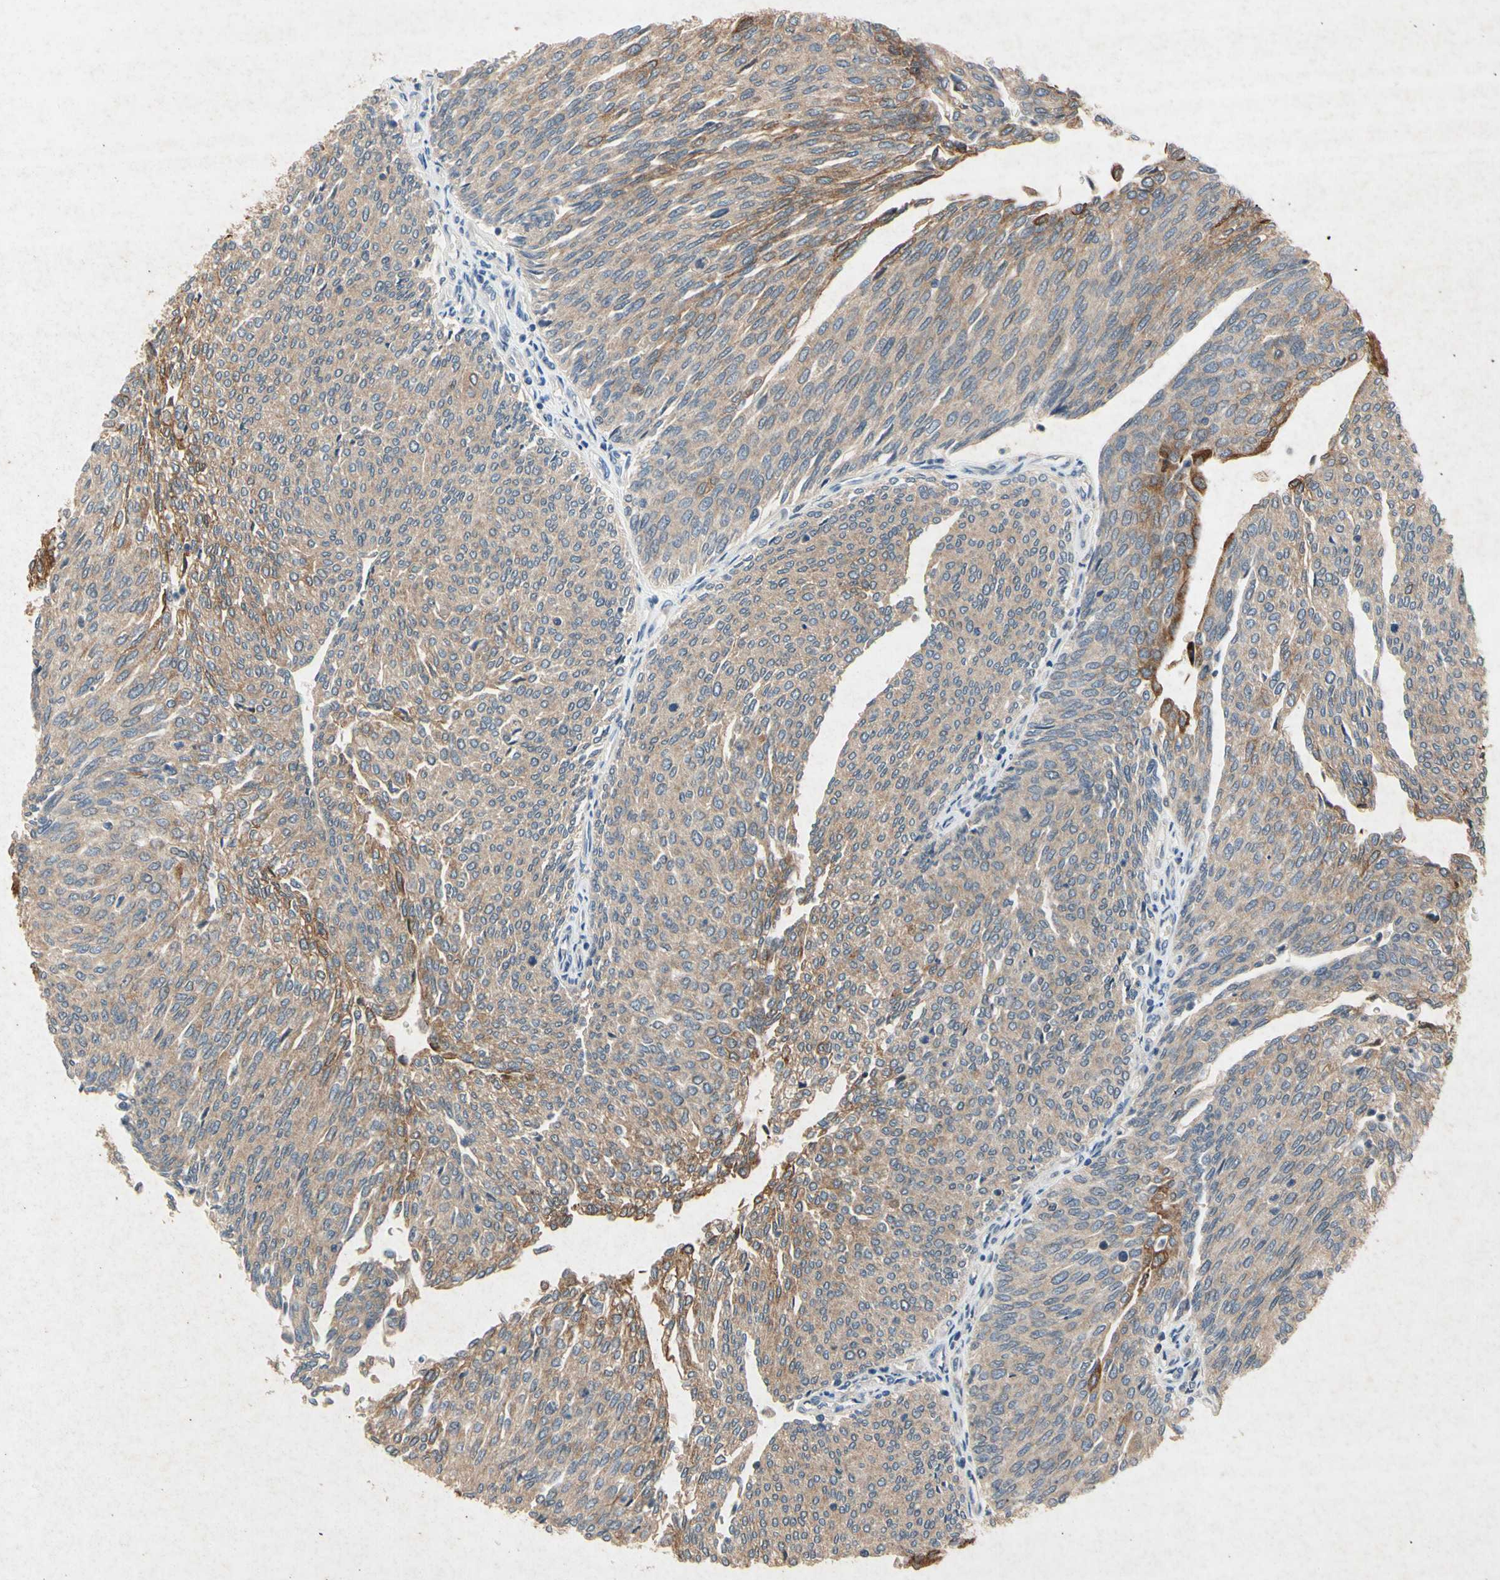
{"staining": {"intensity": "weak", "quantity": ">75%", "location": "cytoplasmic/membranous"}, "tissue": "urothelial cancer", "cell_type": "Tumor cells", "image_type": "cancer", "snomed": [{"axis": "morphology", "description": "Urothelial carcinoma, Low grade"}, {"axis": "topography", "description": "Urinary bladder"}], "caption": "Tumor cells demonstrate weak cytoplasmic/membranous expression in approximately >75% of cells in urothelial carcinoma (low-grade). (DAB = brown stain, brightfield microscopy at high magnification).", "gene": "RPS6KA1", "patient": {"sex": "female", "age": 79}}